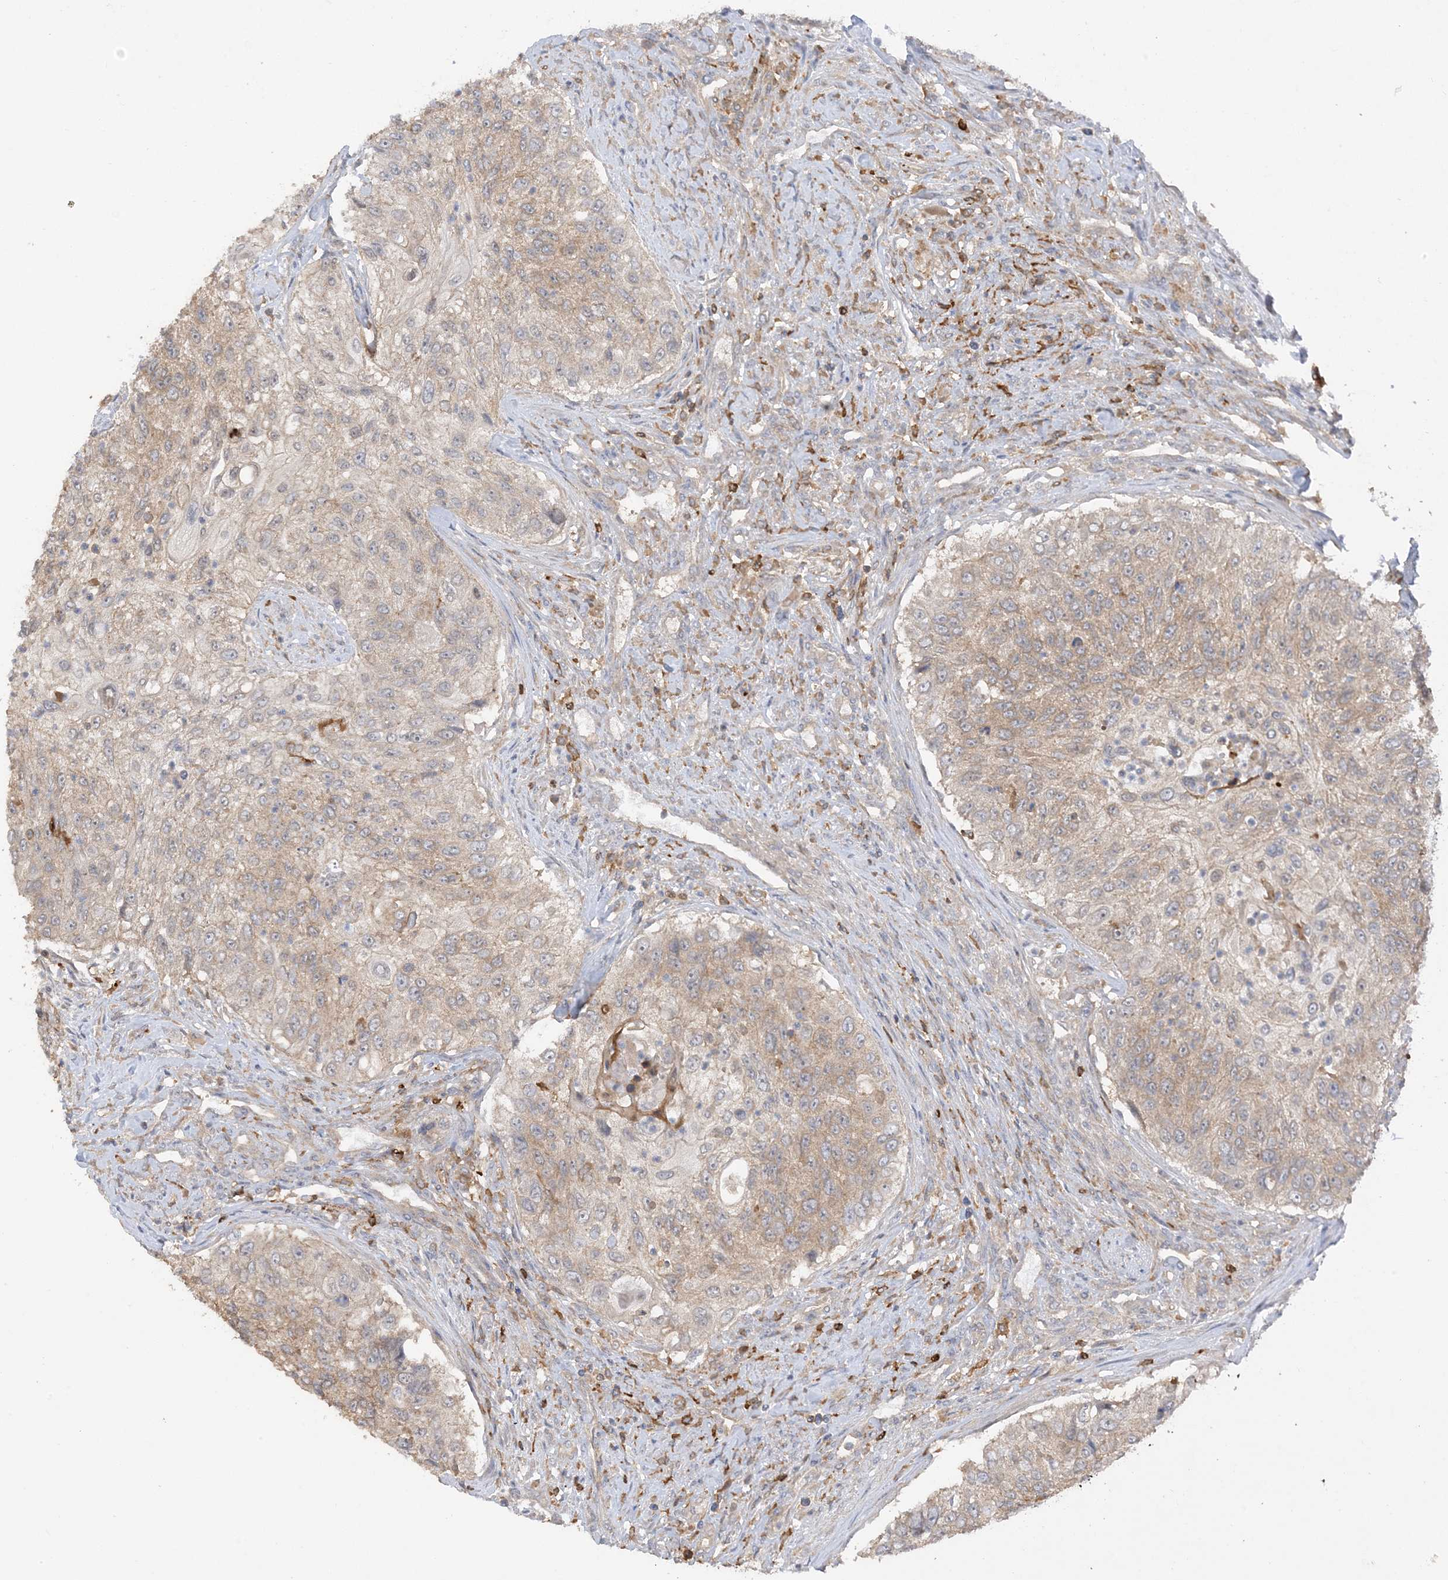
{"staining": {"intensity": "weak", "quantity": "25%-75%", "location": "cytoplasmic/membranous"}, "tissue": "urothelial cancer", "cell_type": "Tumor cells", "image_type": "cancer", "snomed": [{"axis": "morphology", "description": "Urothelial carcinoma, High grade"}, {"axis": "topography", "description": "Urinary bladder"}], "caption": "Weak cytoplasmic/membranous expression for a protein is appreciated in approximately 25%-75% of tumor cells of urothelial carcinoma (high-grade) using IHC.", "gene": "PHACTR2", "patient": {"sex": "female", "age": 60}}